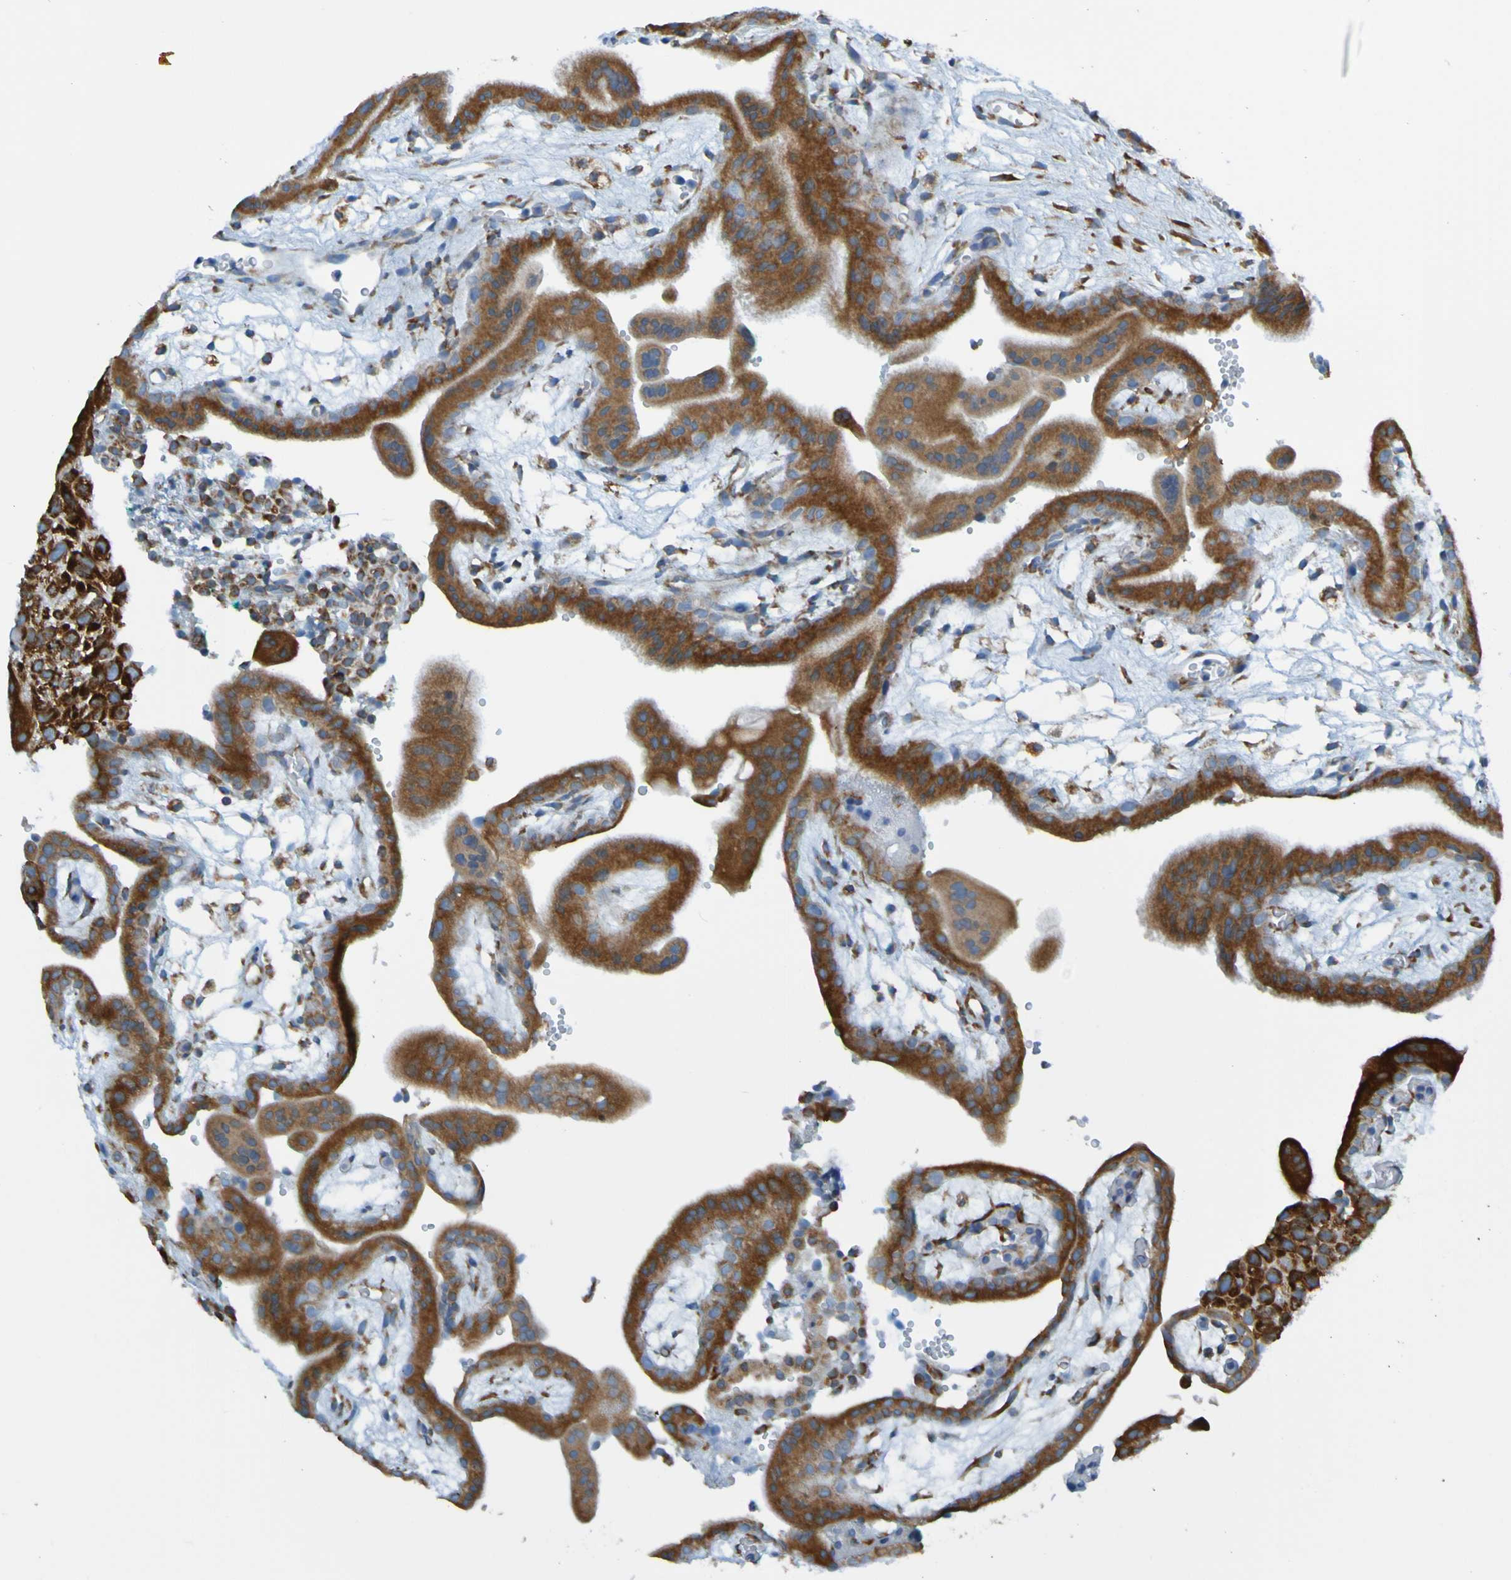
{"staining": {"intensity": "strong", "quantity": ">75%", "location": "cytoplasmic/membranous"}, "tissue": "placenta", "cell_type": "Decidual cells", "image_type": "normal", "snomed": [{"axis": "morphology", "description": "Normal tissue, NOS"}, {"axis": "topography", "description": "Placenta"}], "caption": "The photomicrograph shows staining of normal placenta, revealing strong cytoplasmic/membranous protein positivity (brown color) within decidual cells.", "gene": "SSR1", "patient": {"sex": "female", "age": 18}}